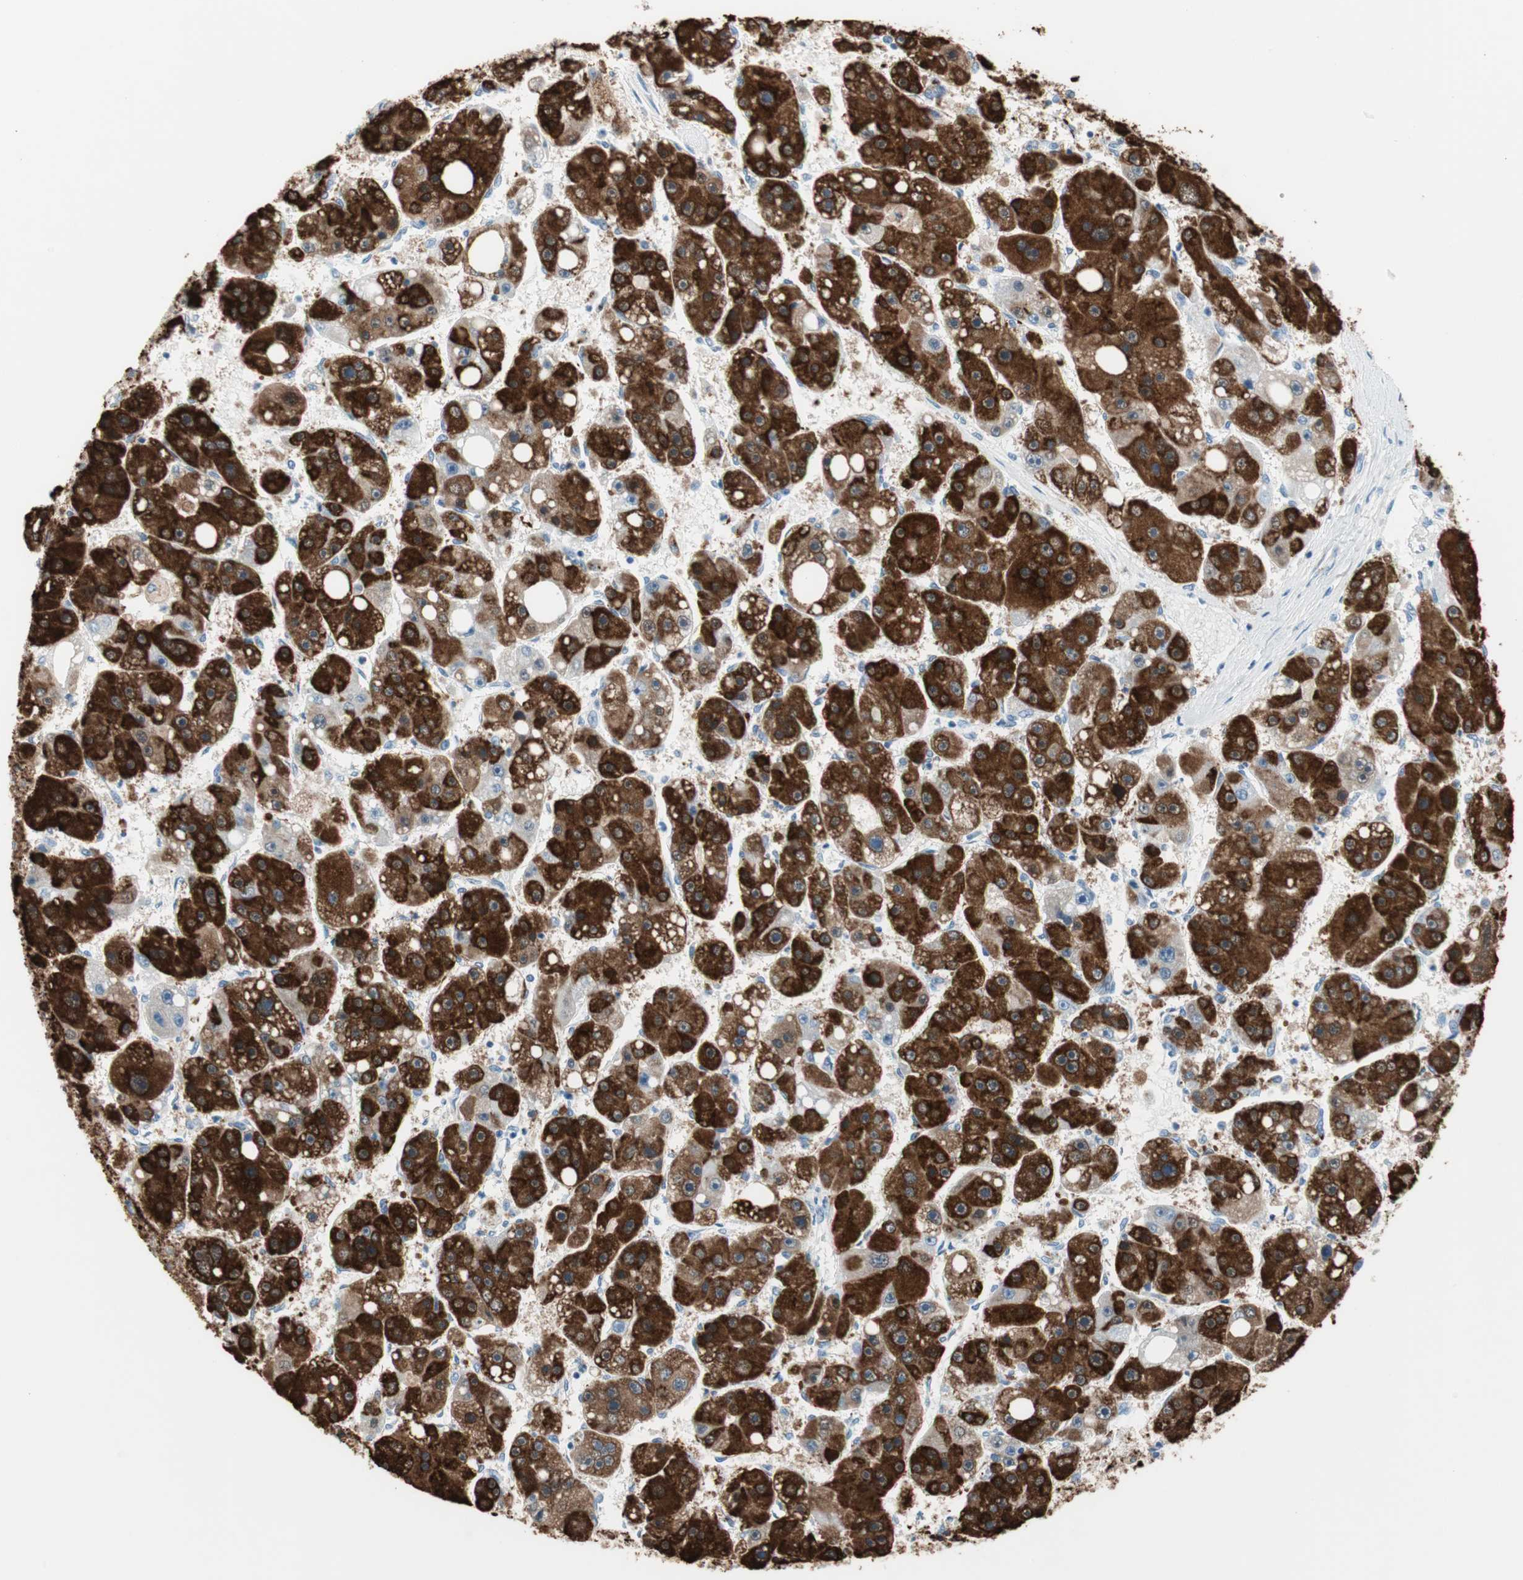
{"staining": {"intensity": "strong", "quantity": ">75%", "location": "cytoplasmic/membranous"}, "tissue": "liver cancer", "cell_type": "Tumor cells", "image_type": "cancer", "snomed": [{"axis": "morphology", "description": "Carcinoma, Hepatocellular, NOS"}, {"axis": "topography", "description": "Liver"}], "caption": "A brown stain shows strong cytoplasmic/membranous staining of a protein in hepatocellular carcinoma (liver) tumor cells. (IHC, brightfield microscopy, high magnification).", "gene": "GLUL", "patient": {"sex": "female", "age": 61}}